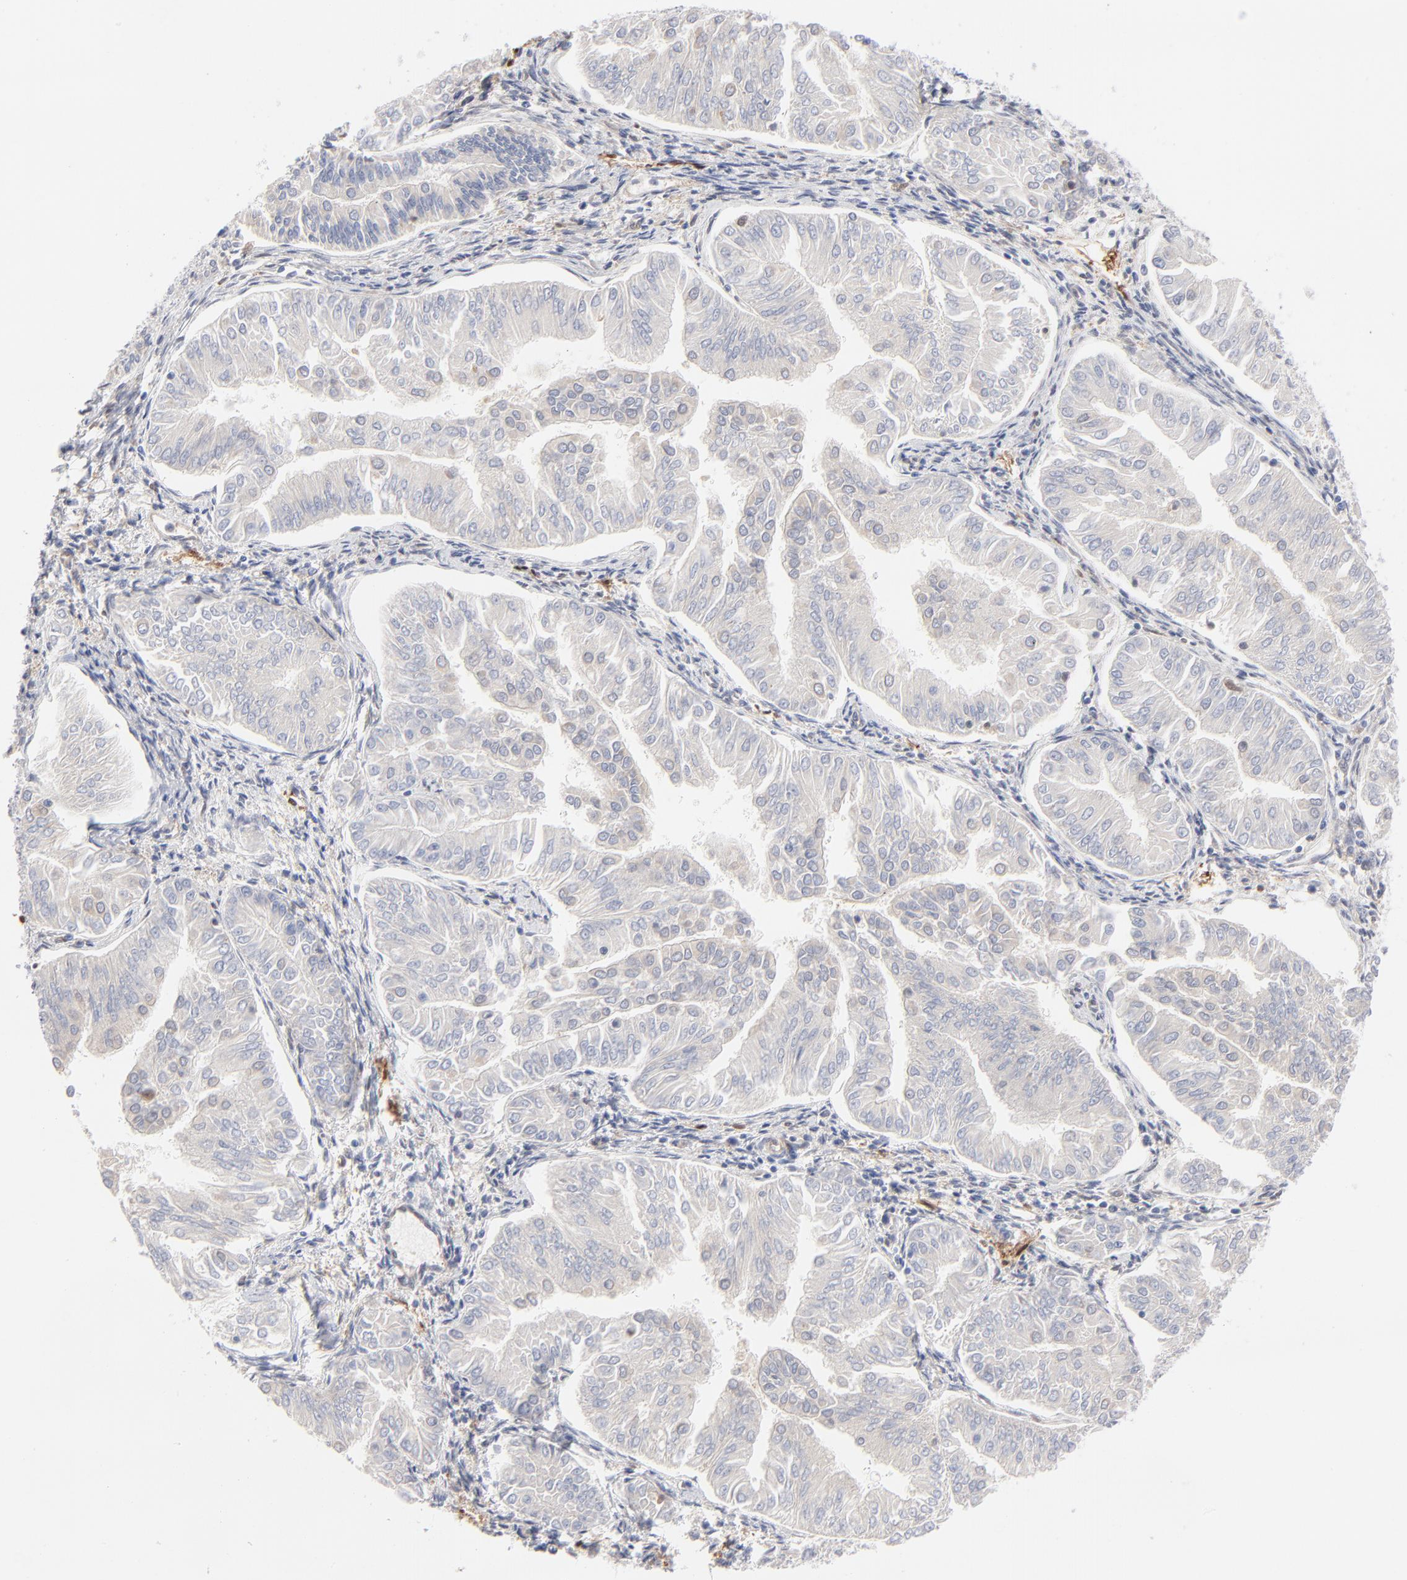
{"staining": {"intensity": "negative", "quantity": "none", "location": "none"}, "tissue": "endometrial cancer", "cell_type": "Tumor cells", "image_type": "cancer", "snomed": [{"axis": "morphology", "description": "Adenocarcinoma, NOS"}, {"axis": "topography", "description": "Endometrium"}], "caption": "A high-resolution image shows immunohistochemistry (IHC) staining of endometrial cancer (adenocarcinoma), which exhibits no significant expression in tumor cells.", "gene": "ARRB1", "patient": {"sex": "female", "age": 53}}